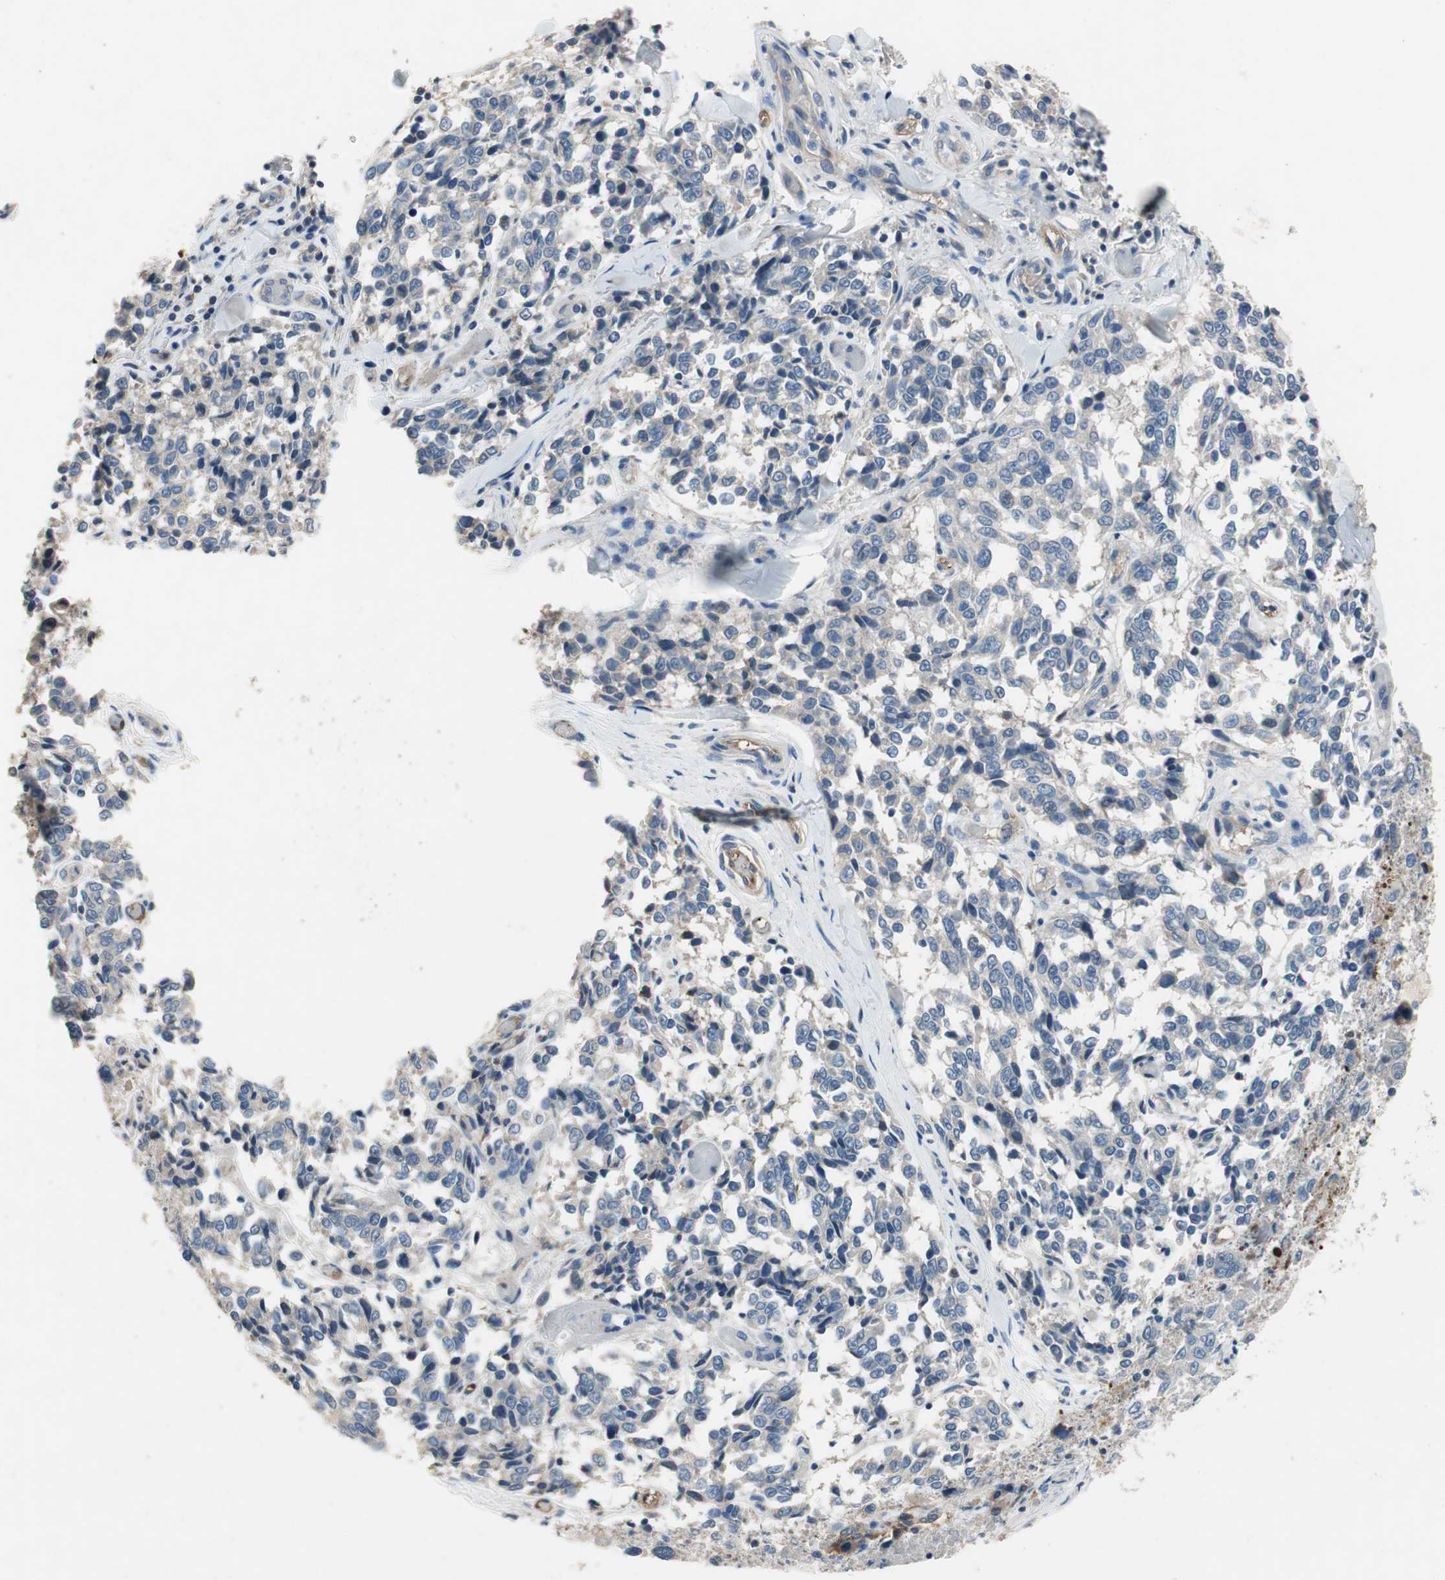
{"staining": {"intensity": "negative", "quantity": "none", "location": "none"}, "tissue": "melanoma", "cell_type": "Tumor cells", "image_type": "cancer", "snomed": [{"axis": "morphology", "description": "Malignant melanoma, NOS"}, {"axis": "topography", "description": "Skin"}], "caption": "Tumor cells show no significant staining in melanoma.", "gene": "ALPL", "patient": {"sex": "female", "age": 64}}